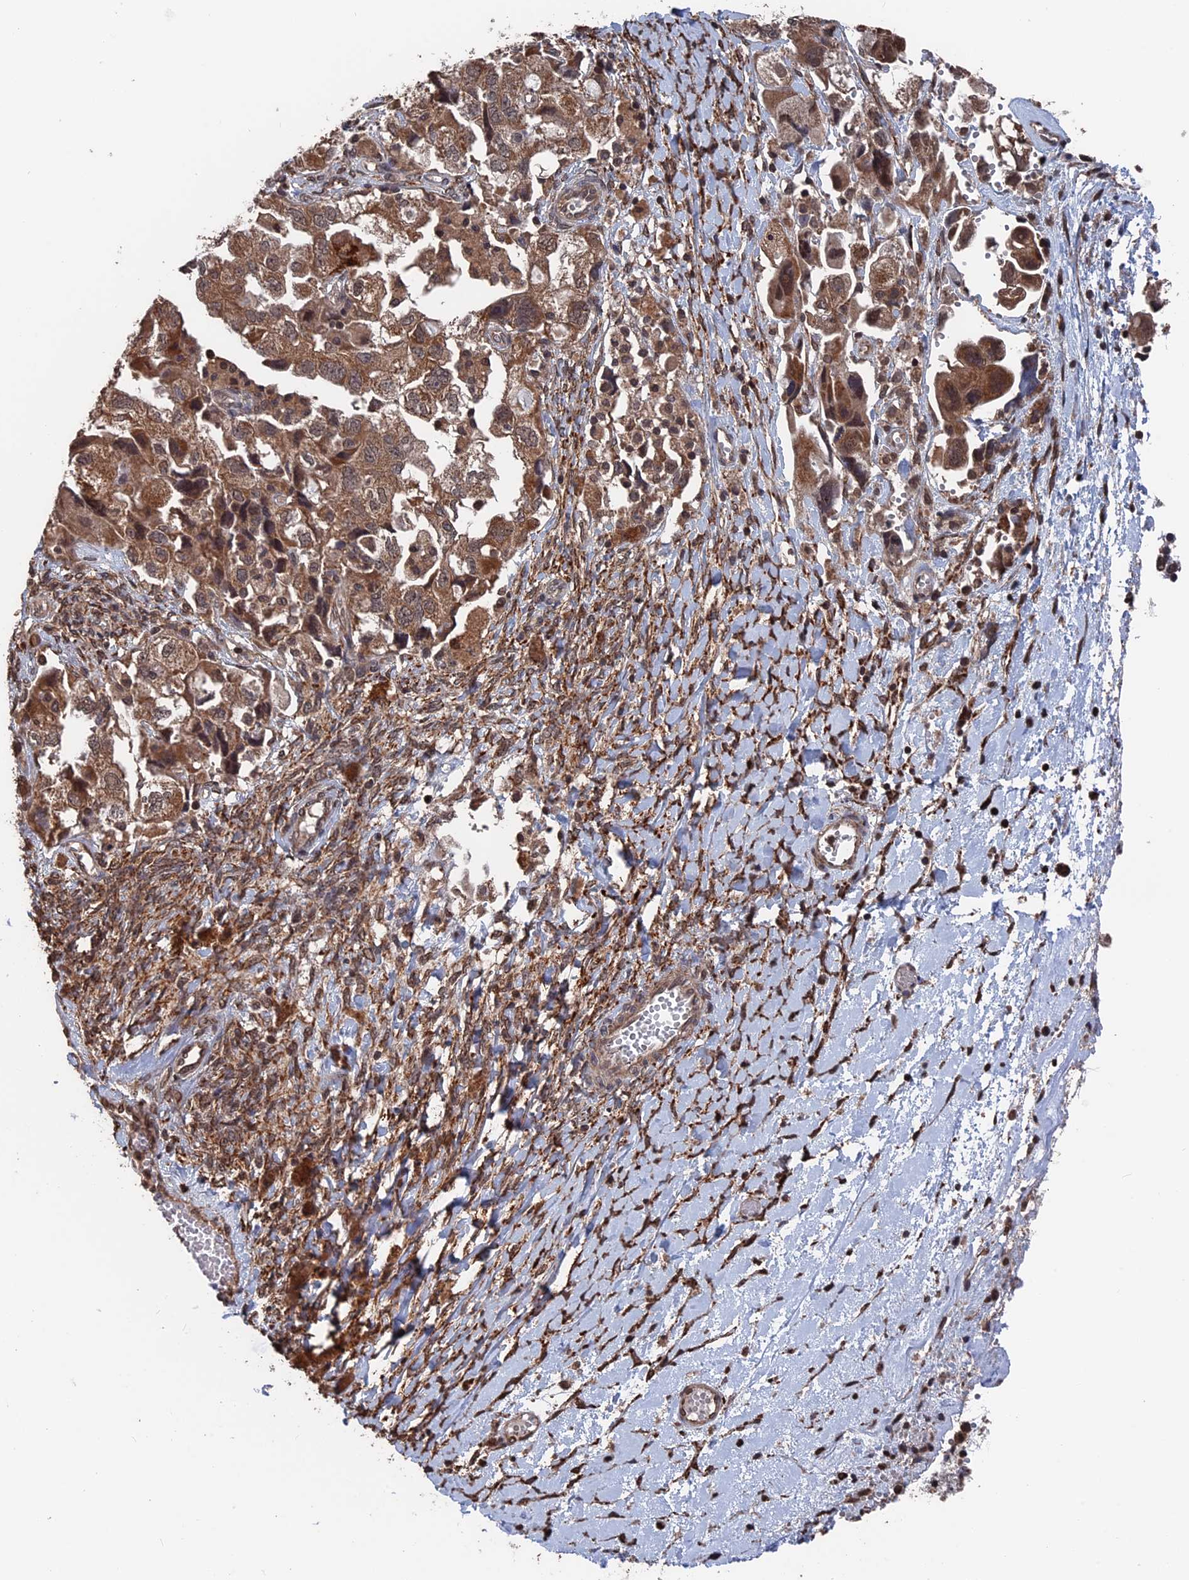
{"staining": {"intensity": "moderate", "quantity": ">75%", "location": "cytoplasmic/membranous,nuclear"}, "tissue": "ovarian cancer", "cell_type": "Tumor cells", "image_type": "cancer", "snomed": [{"axis": "morphology", "description": "Carcinoma, NOS"}, {"axis": "morphology", "description": "Cystadenocarcinoma, serous, NOS"}, {"axis": "topography", "description": "Ovary"}], "caption": "Moderate cytoplasmic/membranous and nuclear protein staining is identified in approximately >75% of tumor cells in ovarian carcinoma.", "gene": "PDE12", "patient": {"sex": "female", "age": 69}}